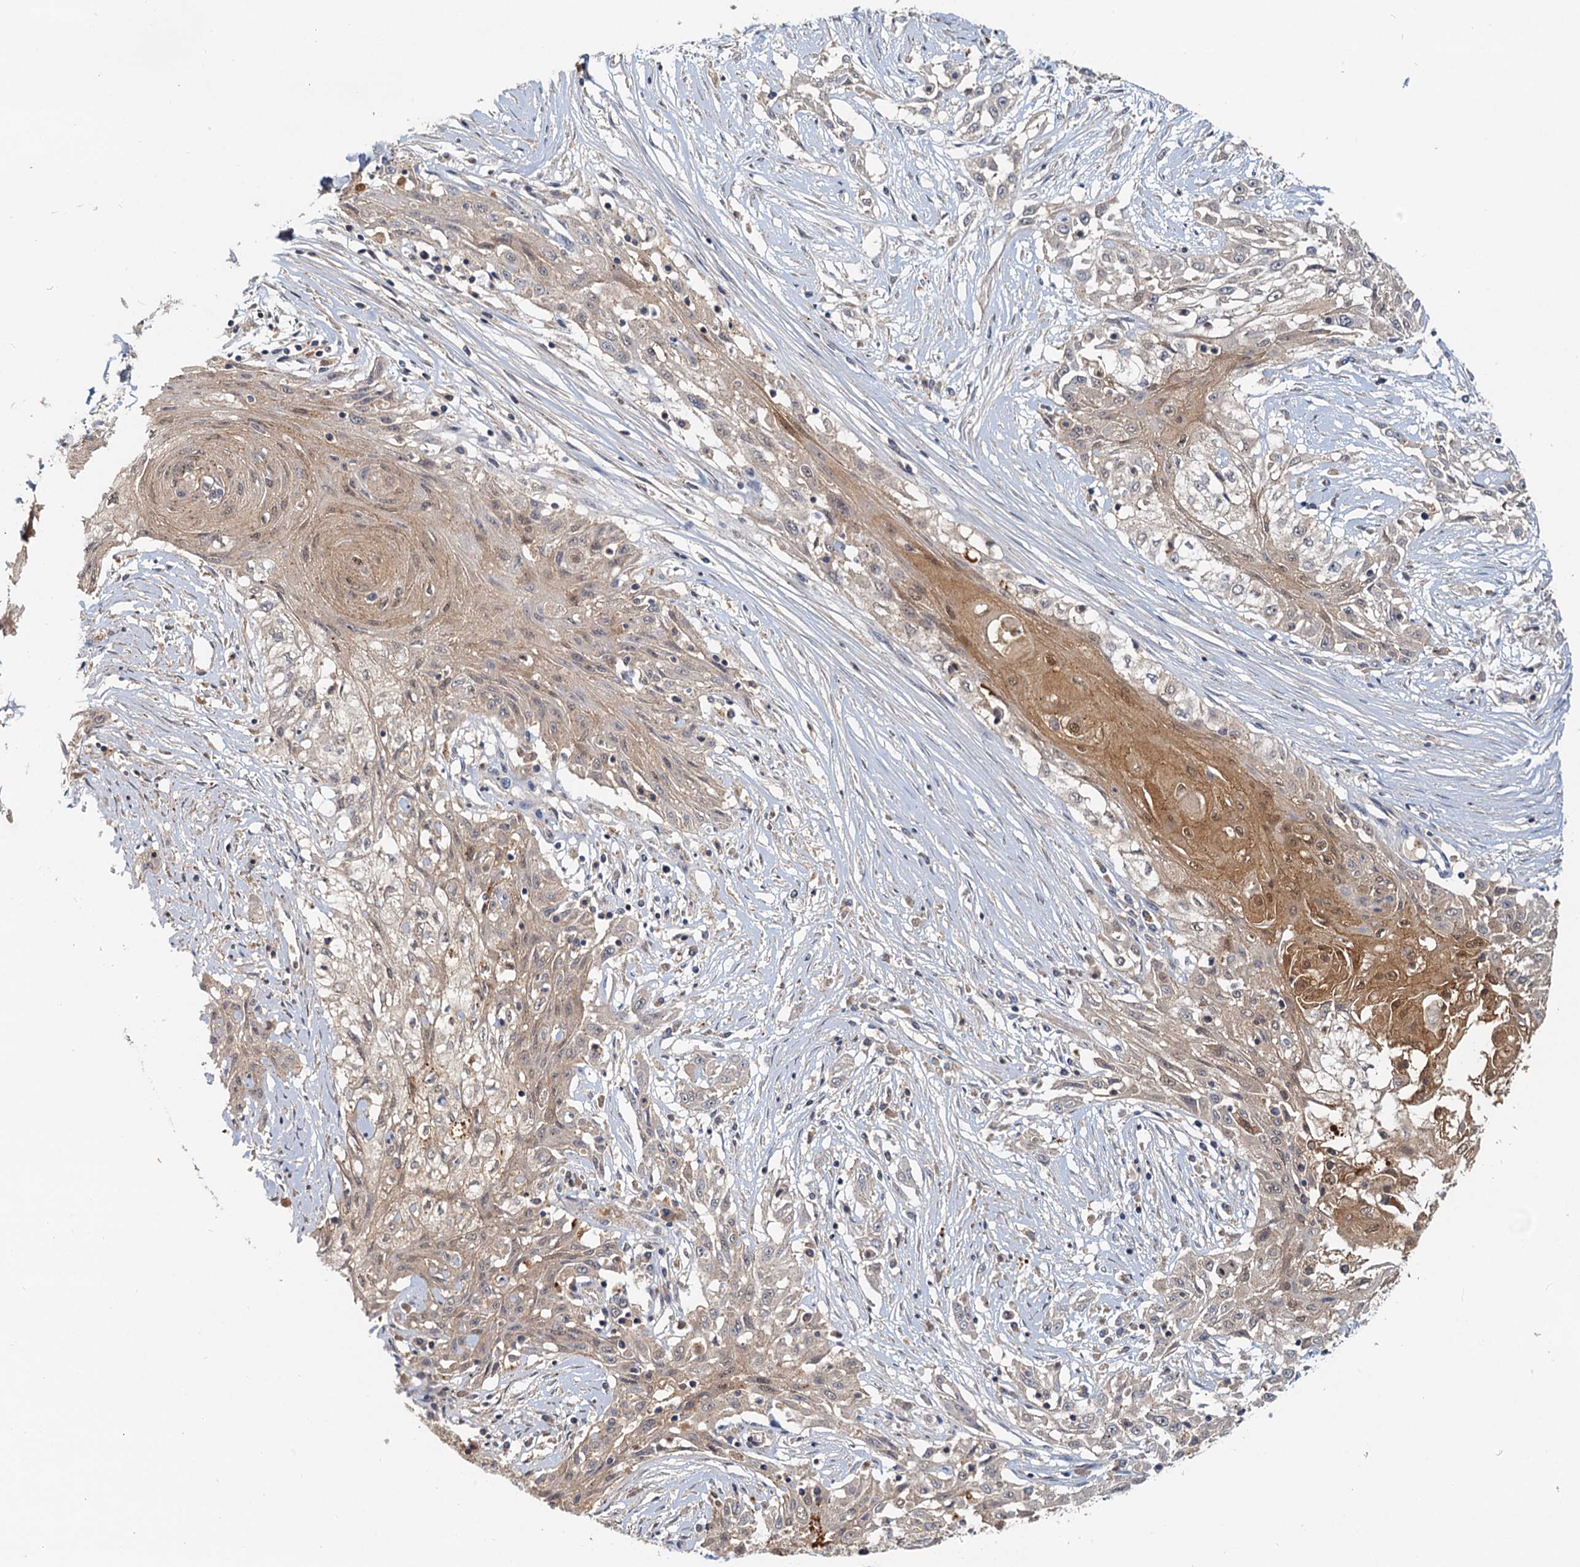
{"staining": {"intensity": "weak", "quantity": ">75%", "location": "cytoplasmic/membranous"}, "tissue": "skin cancer", "cell_type": "Tumor cells", "image_type": "cancer", "snomed": [{"axis": "morphology", "description": "Squamous cell carcinoma, NOS"}, {"axis": "morphology", "description": "Squamous cell carcinoma, metastatic, NOS"}, {"axis": "topography", "description": "Skin"}, {"axis": "topography", "description": "Lymph node"}], "caption": "Skin cancer stained with DAB (3,3'-diaminobenzidine) immunohistochemistry (IHC) shows low levels of weak cytoplasmic/membranous staining in about >75% of tumor cells.", "gene": "TOLLIP", "patient": {"sex": "male", "age": 75}}